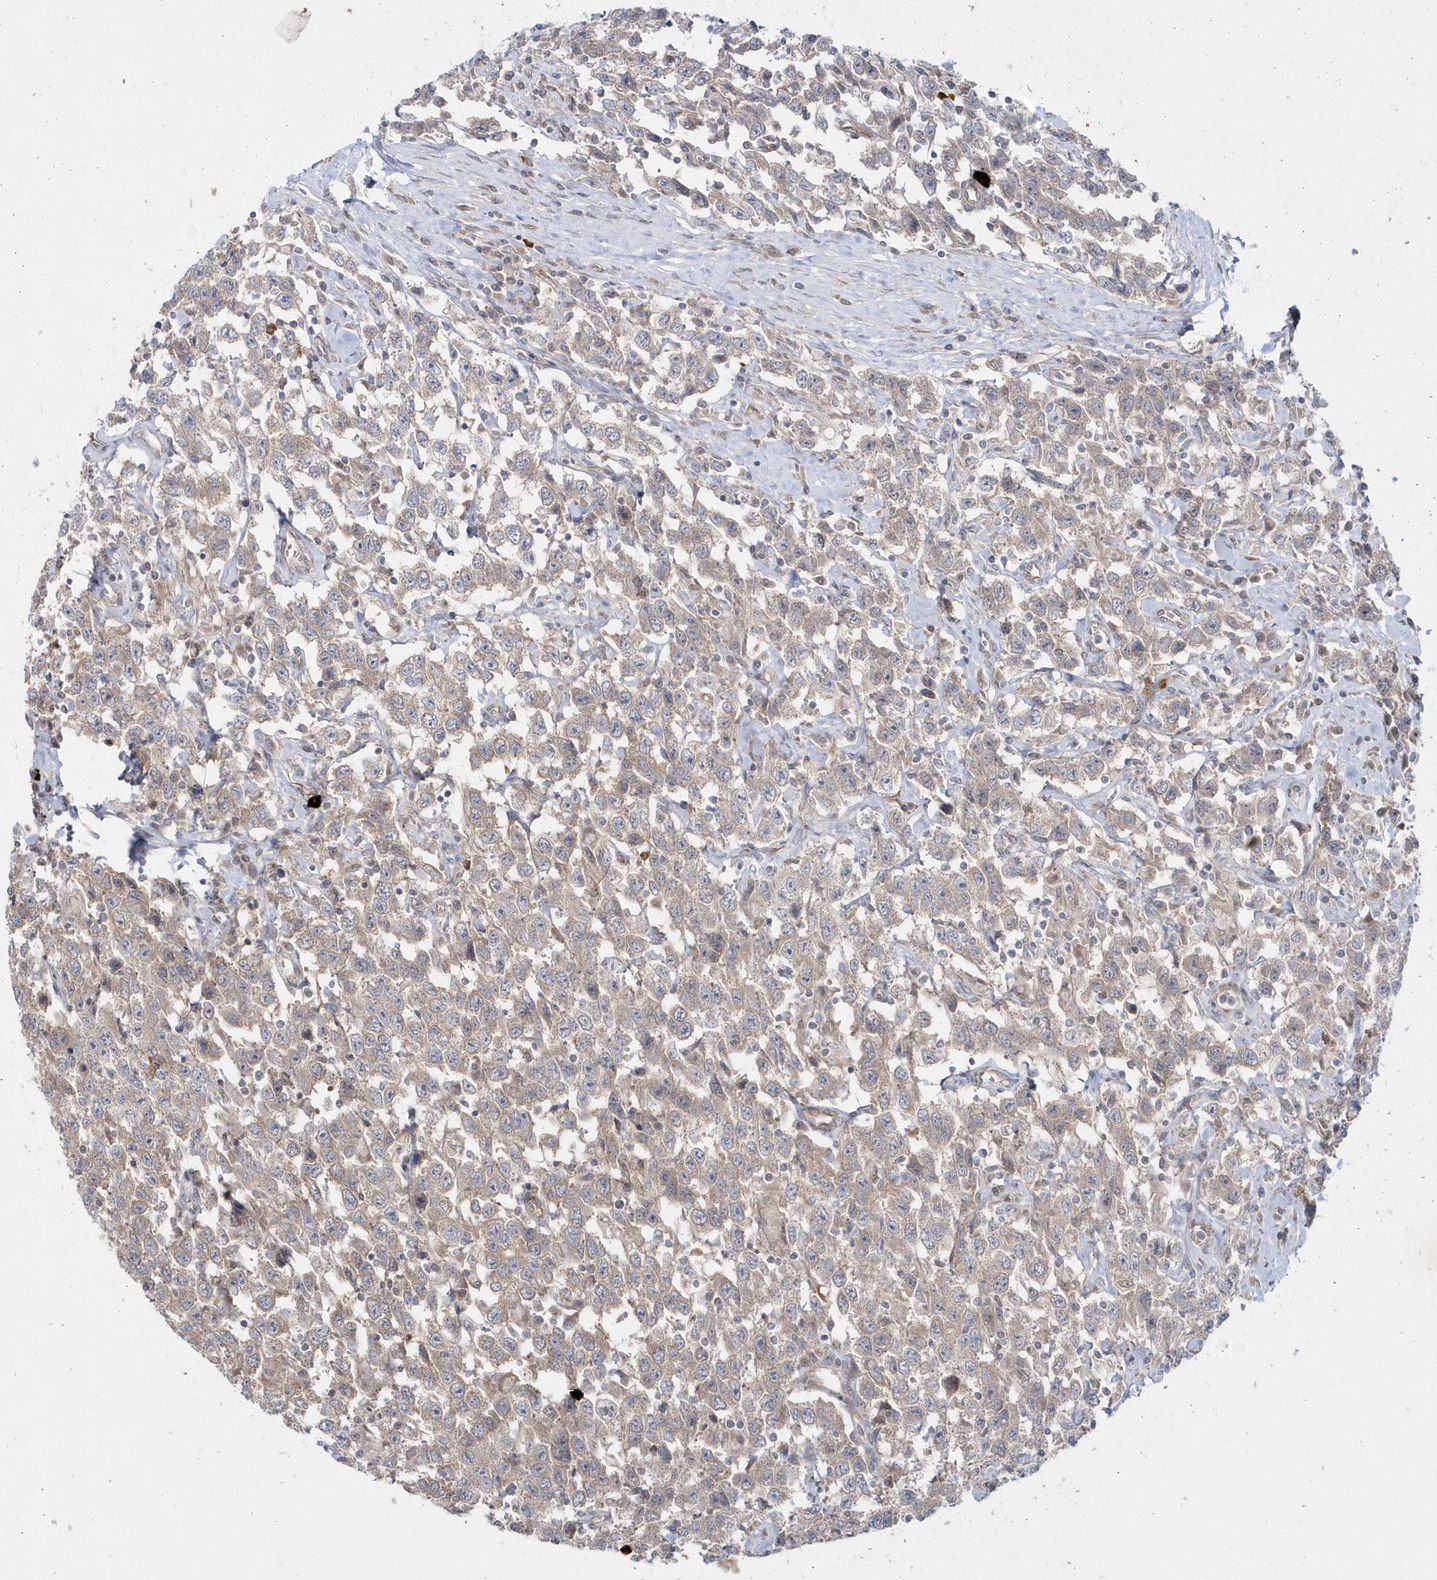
{"staining": {"intensity": "weak", "quantity": ">75%", "location": "cytoplasmic/membranous"}, "tissue": "testis cancer", "cell_type": "Tumor cells", "image_type": "cancer", "snomed": [{"axis": "morphology", "description": "Seminoma, NOS"}, {"axis": "topography", "description": "Testis"}], "caption": "Human testis cancer (seminoma) stained with a protein marker reveals weak staining in tumor cells.", "gene": "DHX57", "patient": {"sex": "male", "age": 41}}